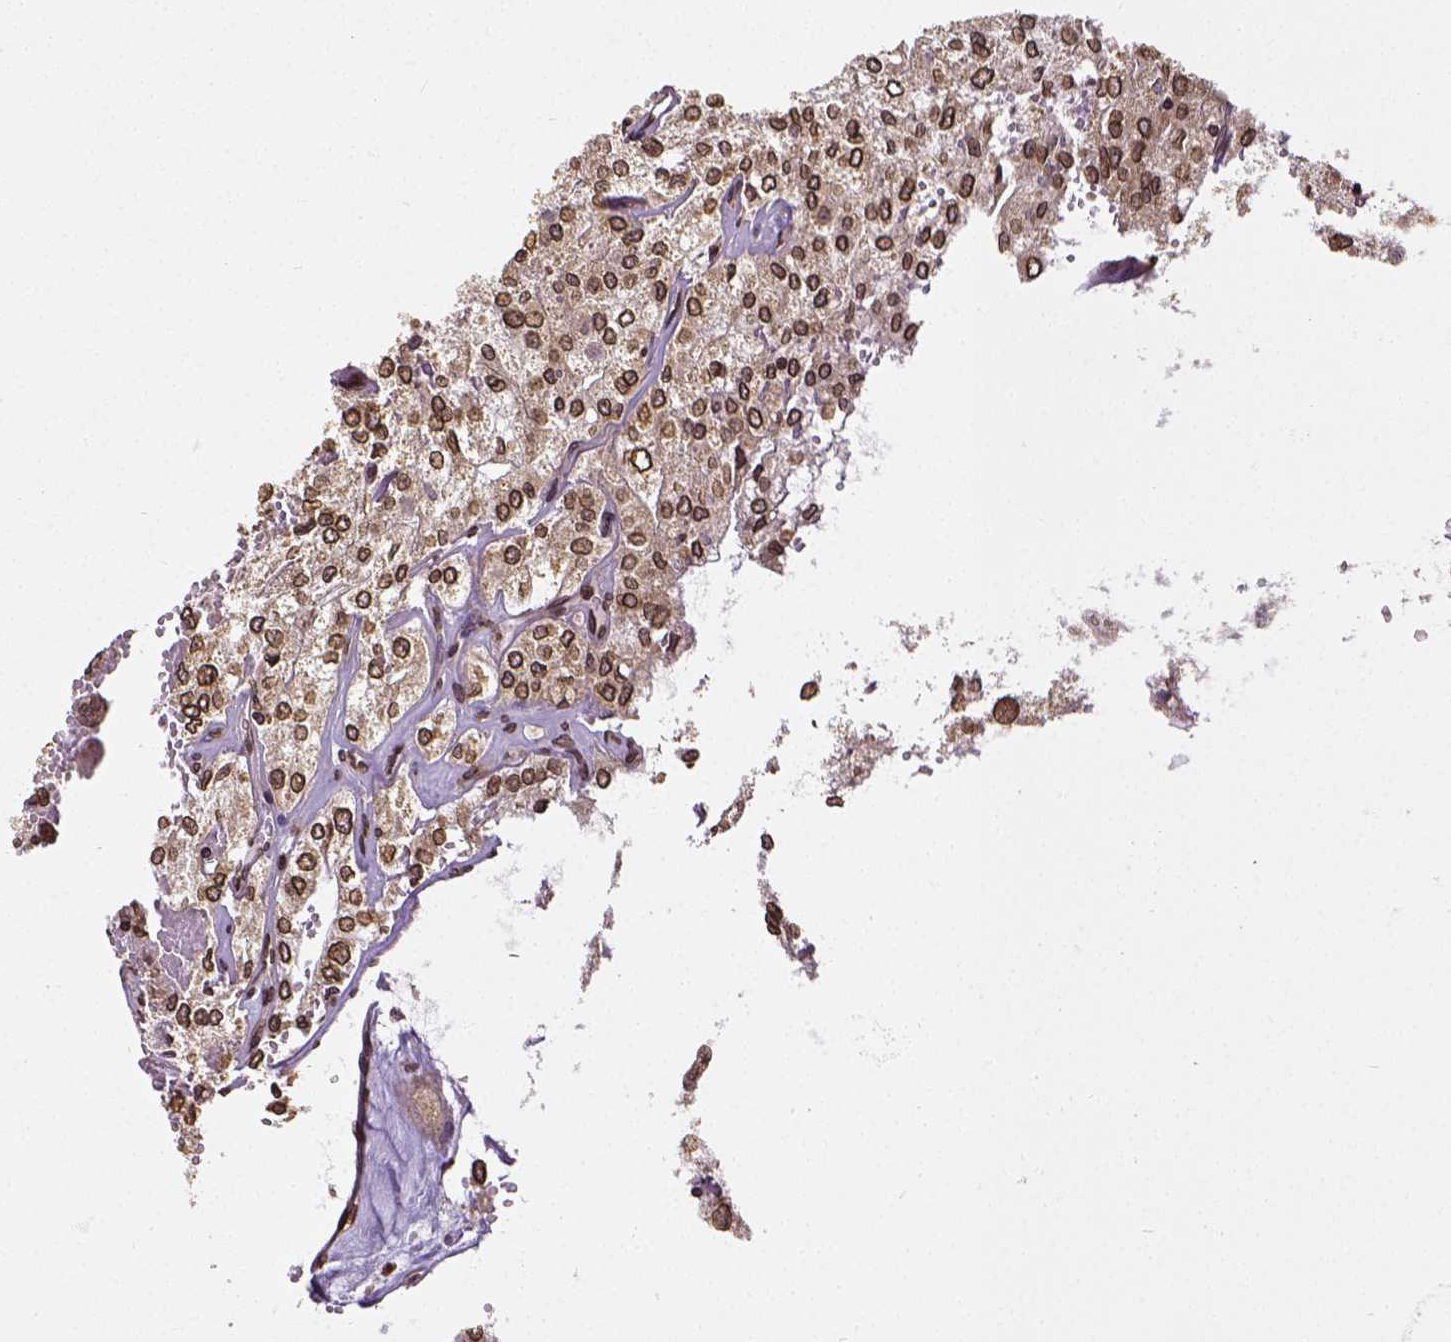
{"staining": {"intensity": "strong", "quantity": ">75%", "location": "cytoplasmic/membranous,nuclear"}, "tissue": "renal cancer", "cell_type": "Tumor cells", "image_type": "cancer", "snomed": [{"axis": "morphology", "description": "Adenocarcinoma, NOS"}, {"axis": "topography", "description": "Kidney"}], "caption": "Adenocarcinoma (renal) stained with a protein marker shows strong staining in tumor cells.", "gene": "MTDH", "patient": {"sex": "female", "age": 70}}